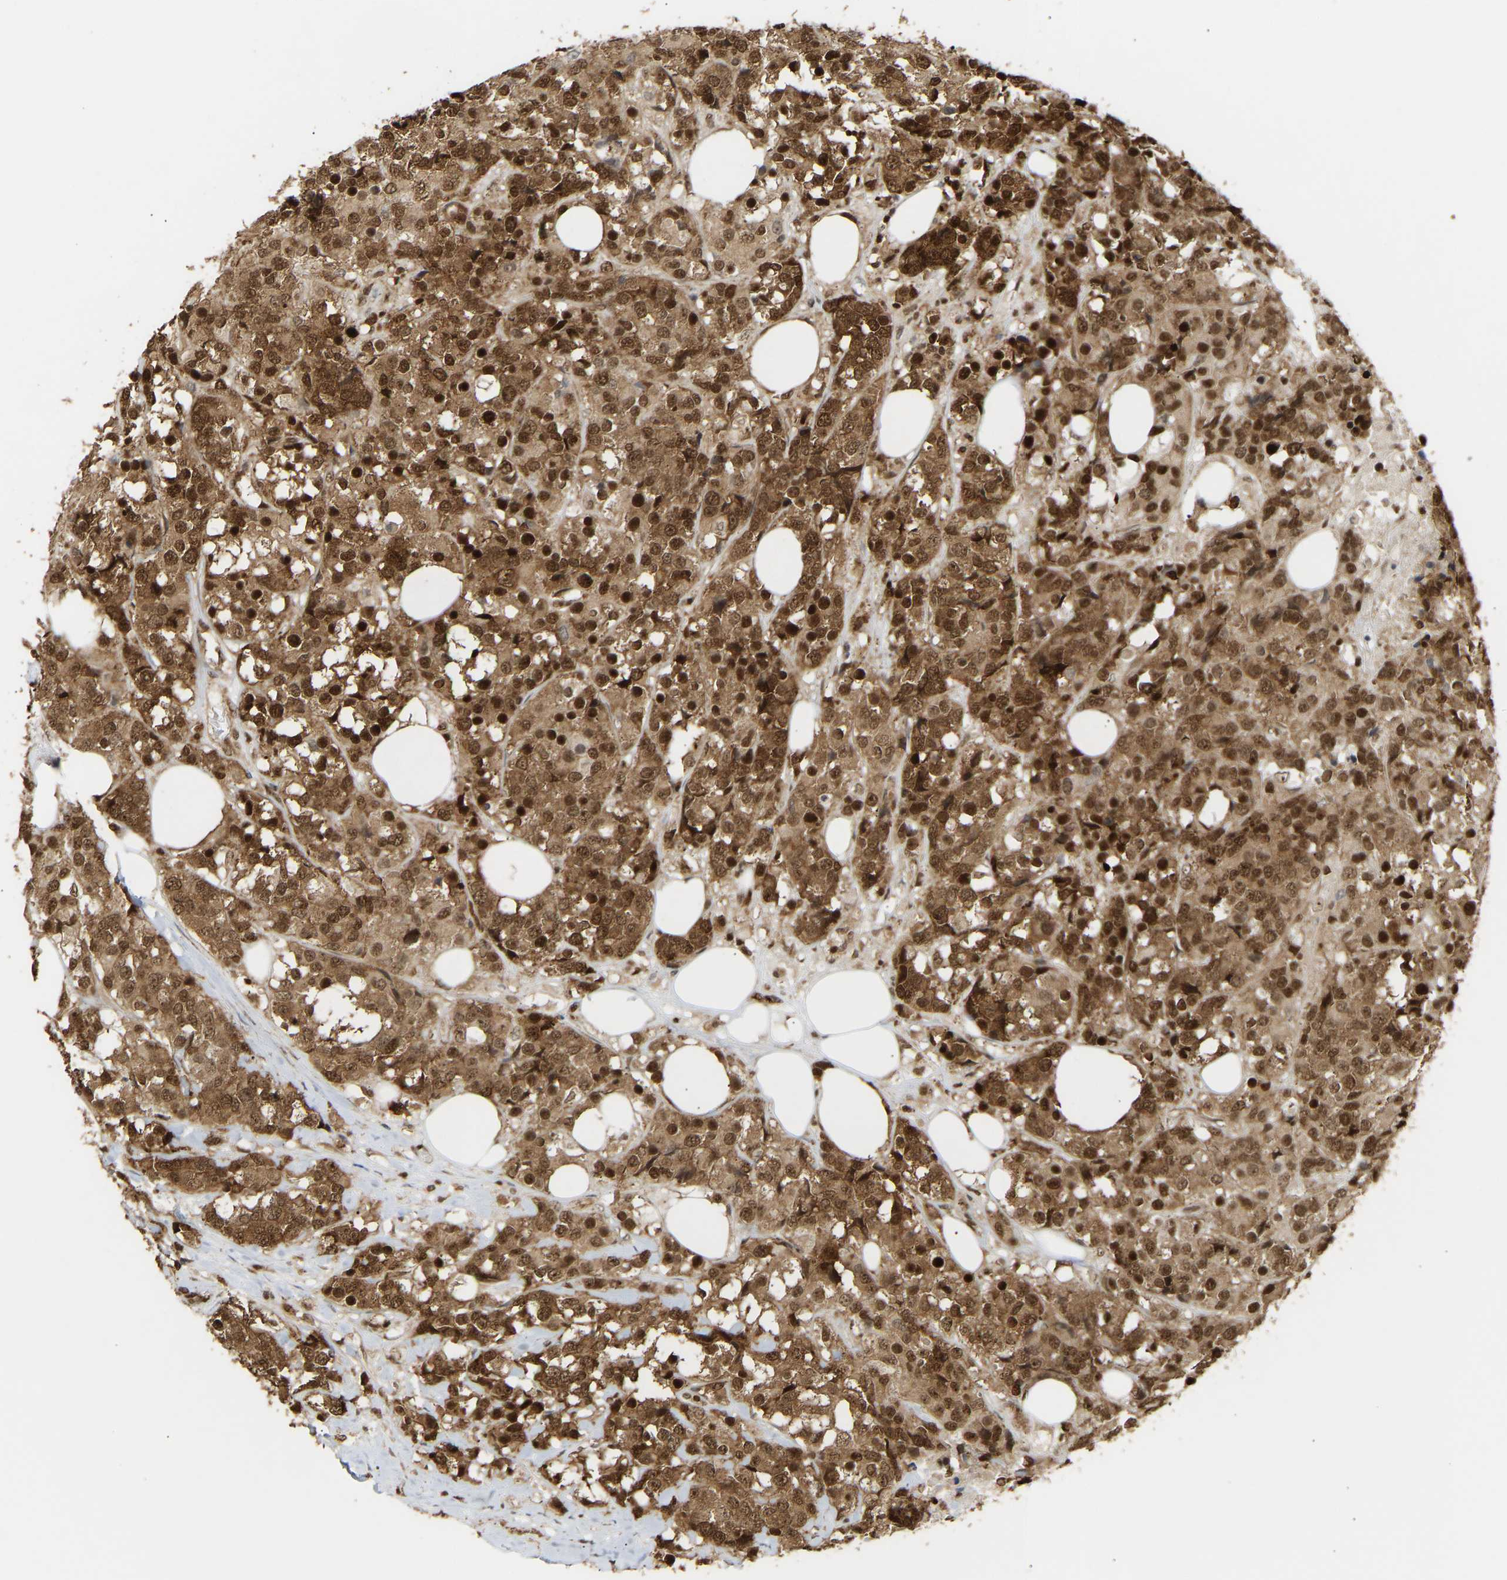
{"staining": {"intensity": "strong", "quantity": ">75%", "location": "cytoplasmic/membranous,nuclear"}, "tissue": "breast cancer", "cell_type": "Tumor cells", "image_type": "cancer", "snomed": [{"axis": "morphology", "description": "Lobular carcinoma"}, {"axis": "topography", "description": "Breast"}], "caption": "DAB immunohistochemical staining of breast cancer reveals strong cytoplasmic/membranous and nuclear protein expression in about >75% of tumor cells. Immunohistochemistry (ihc) stains the protein of interest in brown and the nuclei are stained blue.", "gene": "ALYREF", "patient": {"sex": "female", "age": 59}}